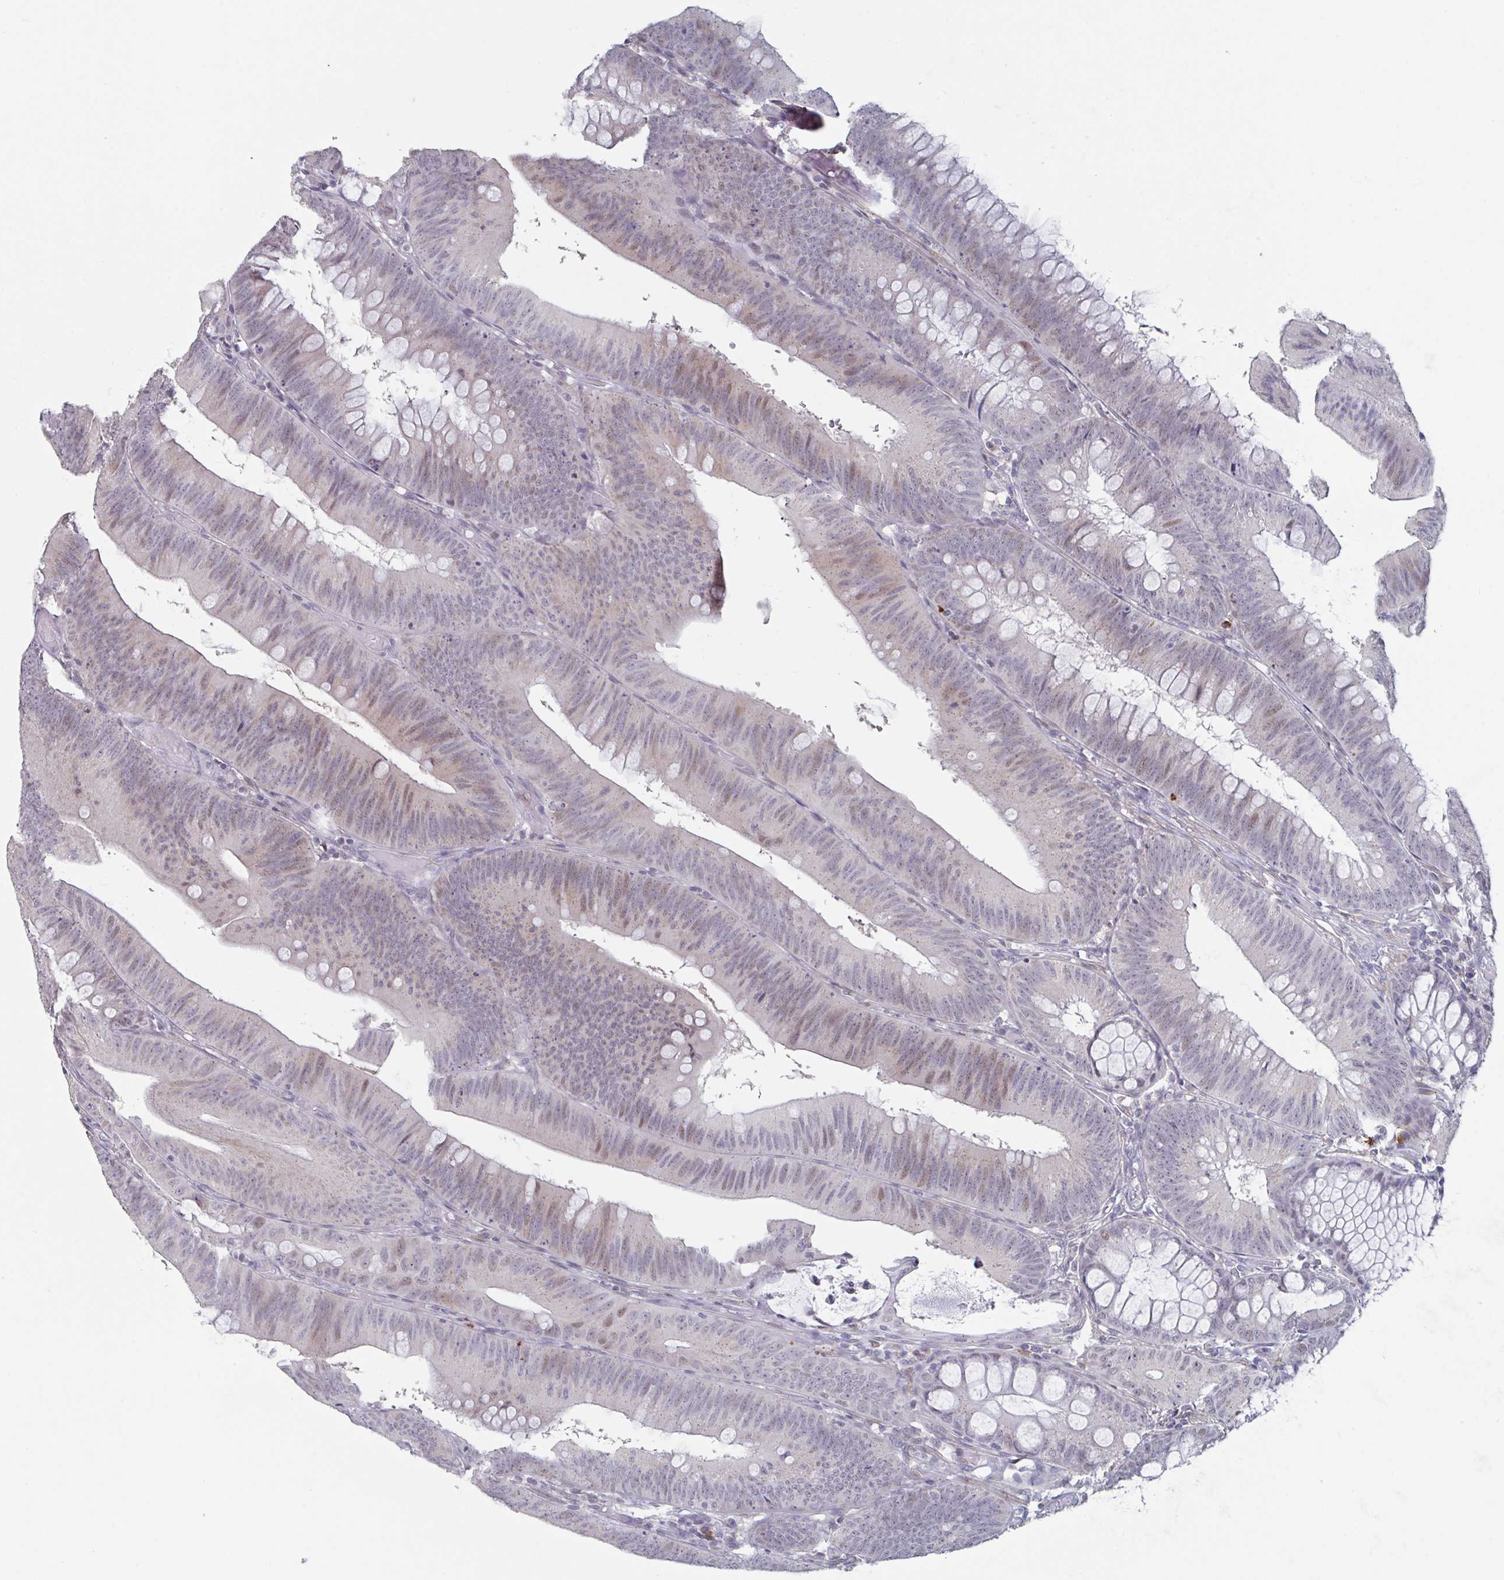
{"staining": {"intensity": "moderate", "quantity": "25%-75%", "location": "nuclear"}, "tissue": "colorectal cancer", "cell_type": "Tumor cells", "image_type": "cancer", "snomed": [{"axis": "morphology", "description": "Adenocarcinoma, NOS"}, {"axis": "topography", "description": "Colon"}], "caption": "Immunohistochemical staining of colorectal cancer (adenocarcinoma) reveals moderate nuclear protein staining in approximately 25%-75% of tumor cells.", "gene": "RNF212", "patient": {"sex": "male", "age": 84}}